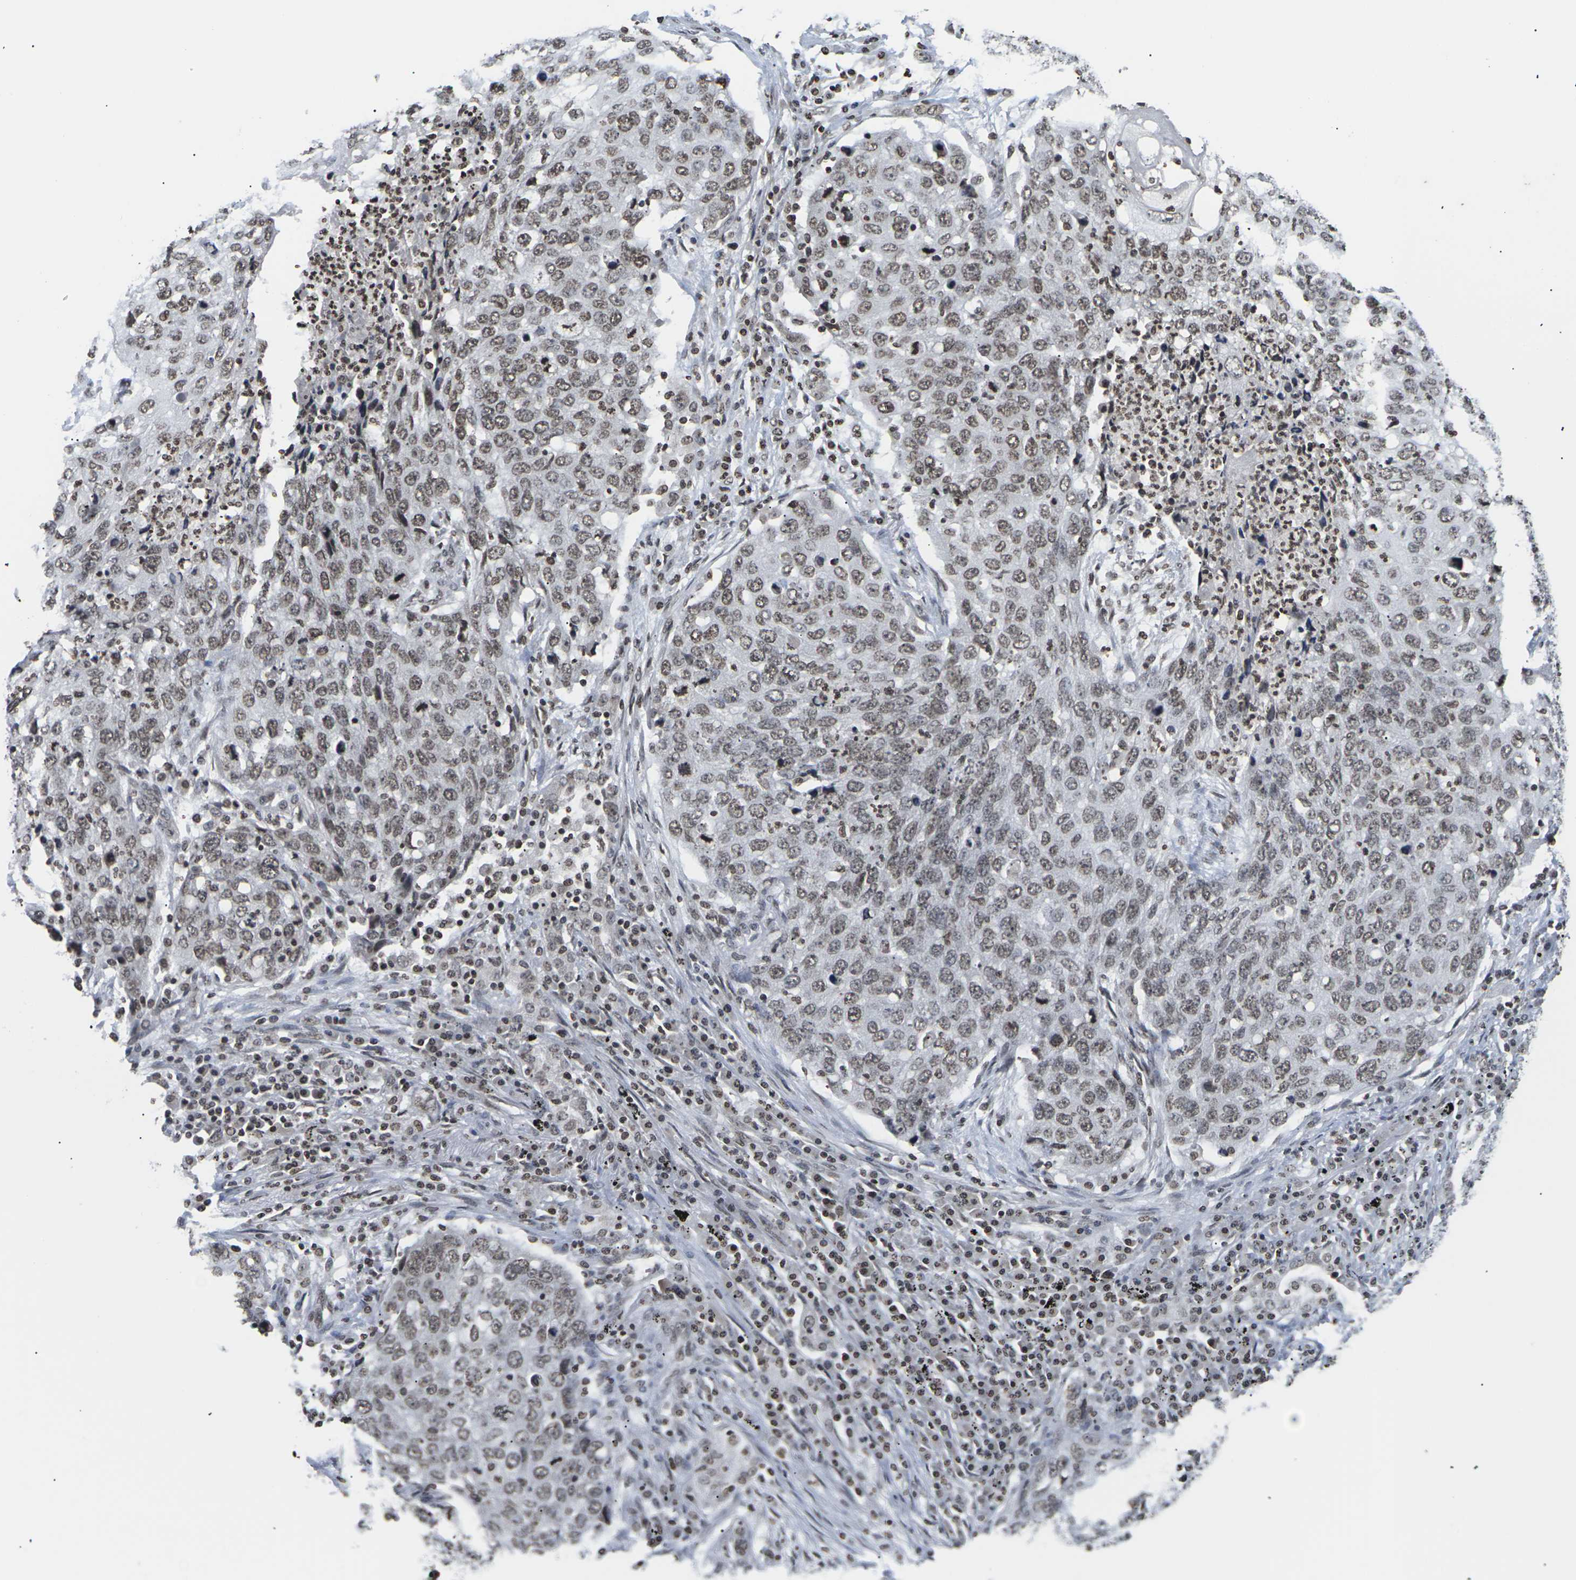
{"staining": {"intensity": "moderate", "quantity": ">75%", "location": "nuclear"}, "tissue": "lung cancer", "cell_type": "Tumor cells", "image_type": "cancer", "snomed": [{"axis": "morphology", "description": "Squamous cell carcinoma, NOS"}, {"axis": "topography", "description": "Lung"}], "caption": "IHC (DAB) staining of lung cancer displays moderate nuclear protein staining in approximately >75% of tumor cells.", "gene": "ETV5", "patient": {"sex": "female", "age": 63}}